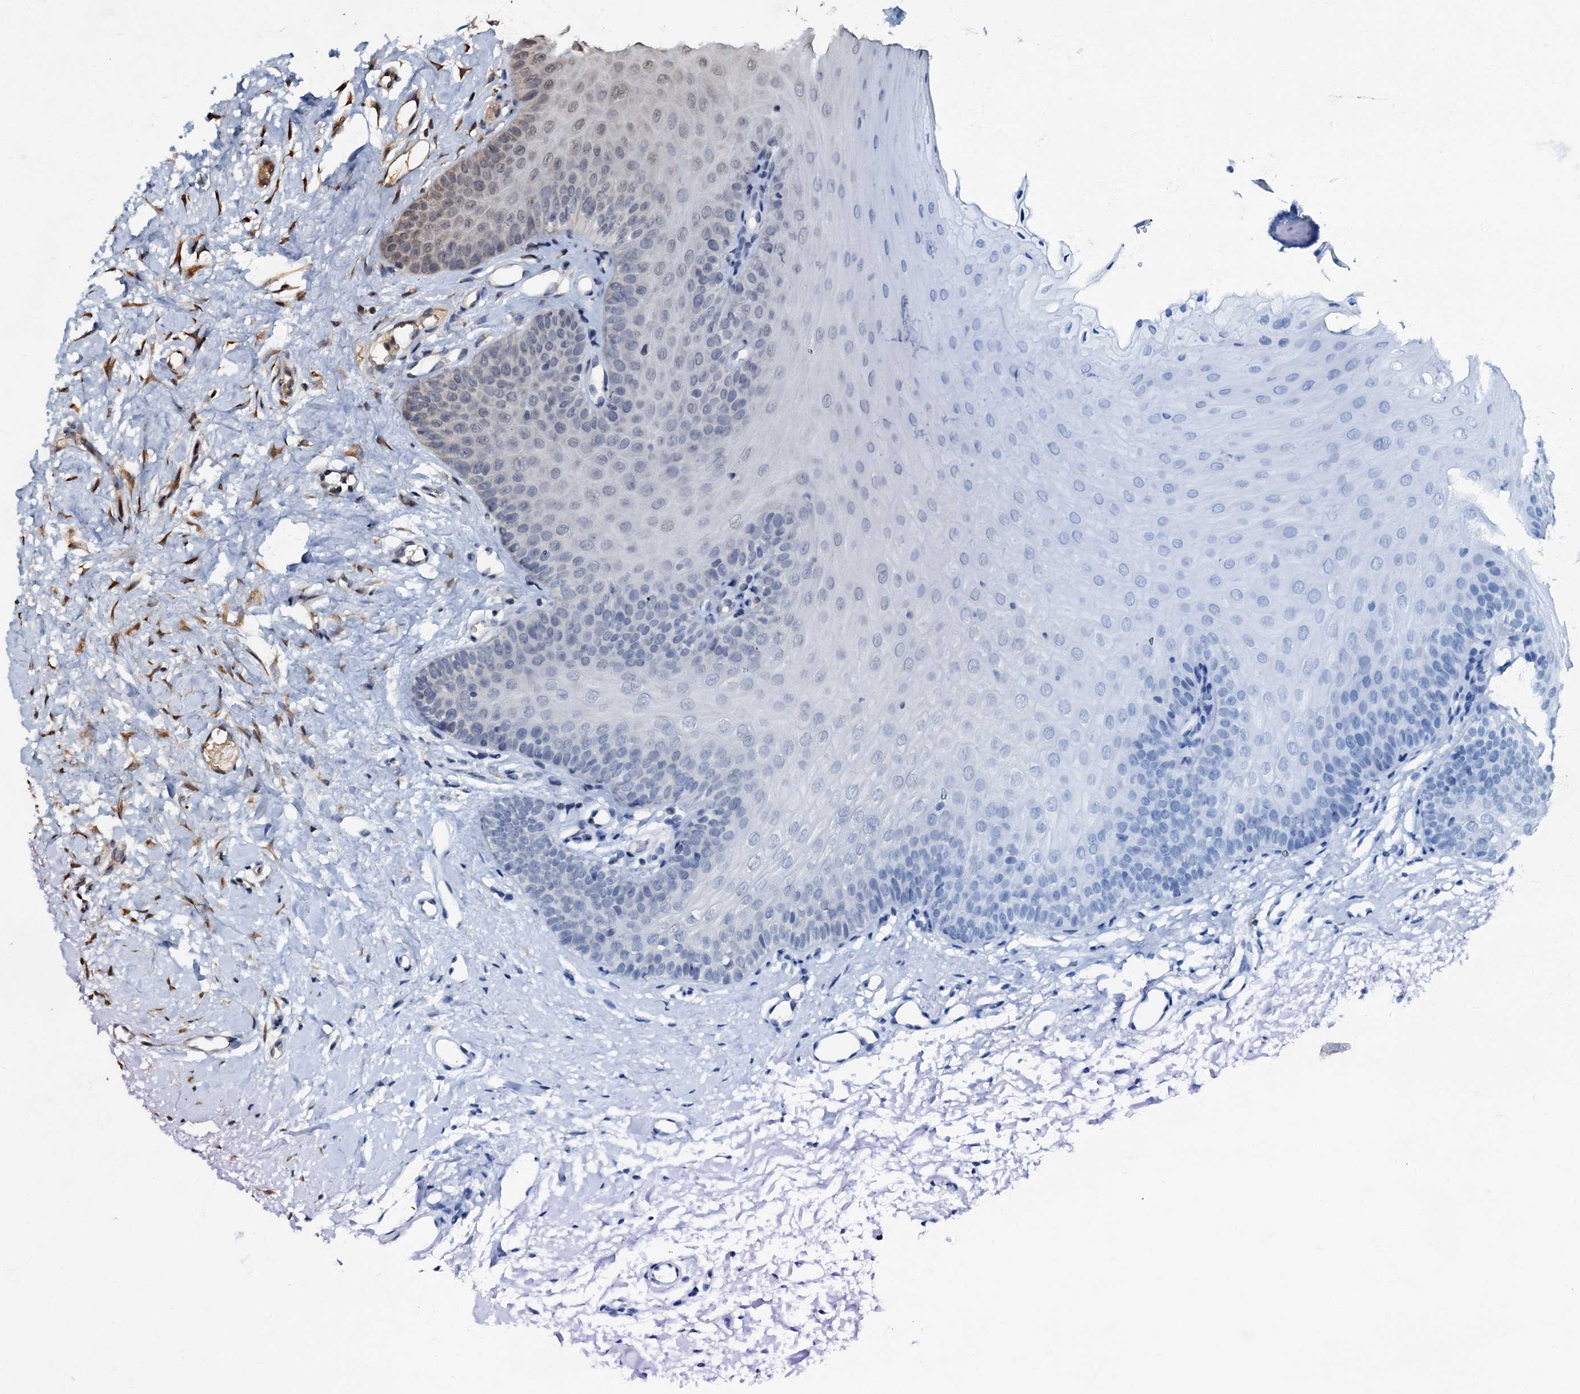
{"staining": {"intensity": "weak", "quantity": "<25%", "location": "nuclear"}, "tissue": "oral mucosa", "cell_type": "Squamous epithelial cells", "image_type": "normal", "snomed": [{"axis": "morphology", "description": "Normal tissue, NOS"}, {"axis": "topography", "description": "Oral tissue"}], "caption": "DAB immunohistochemical staining of unremarkable human oral mucosa exhibits no significant staining in squamous epithelial cells. (Stains: DAB (3,3'-diaminobenzidine) immunohistochemistry (IHC) with hematoxylin counter stain, Microscopy: brightfield microscopy at high magnification).", "gene": "C18orf32", "patient": {"sex": "female", "age": 68}}